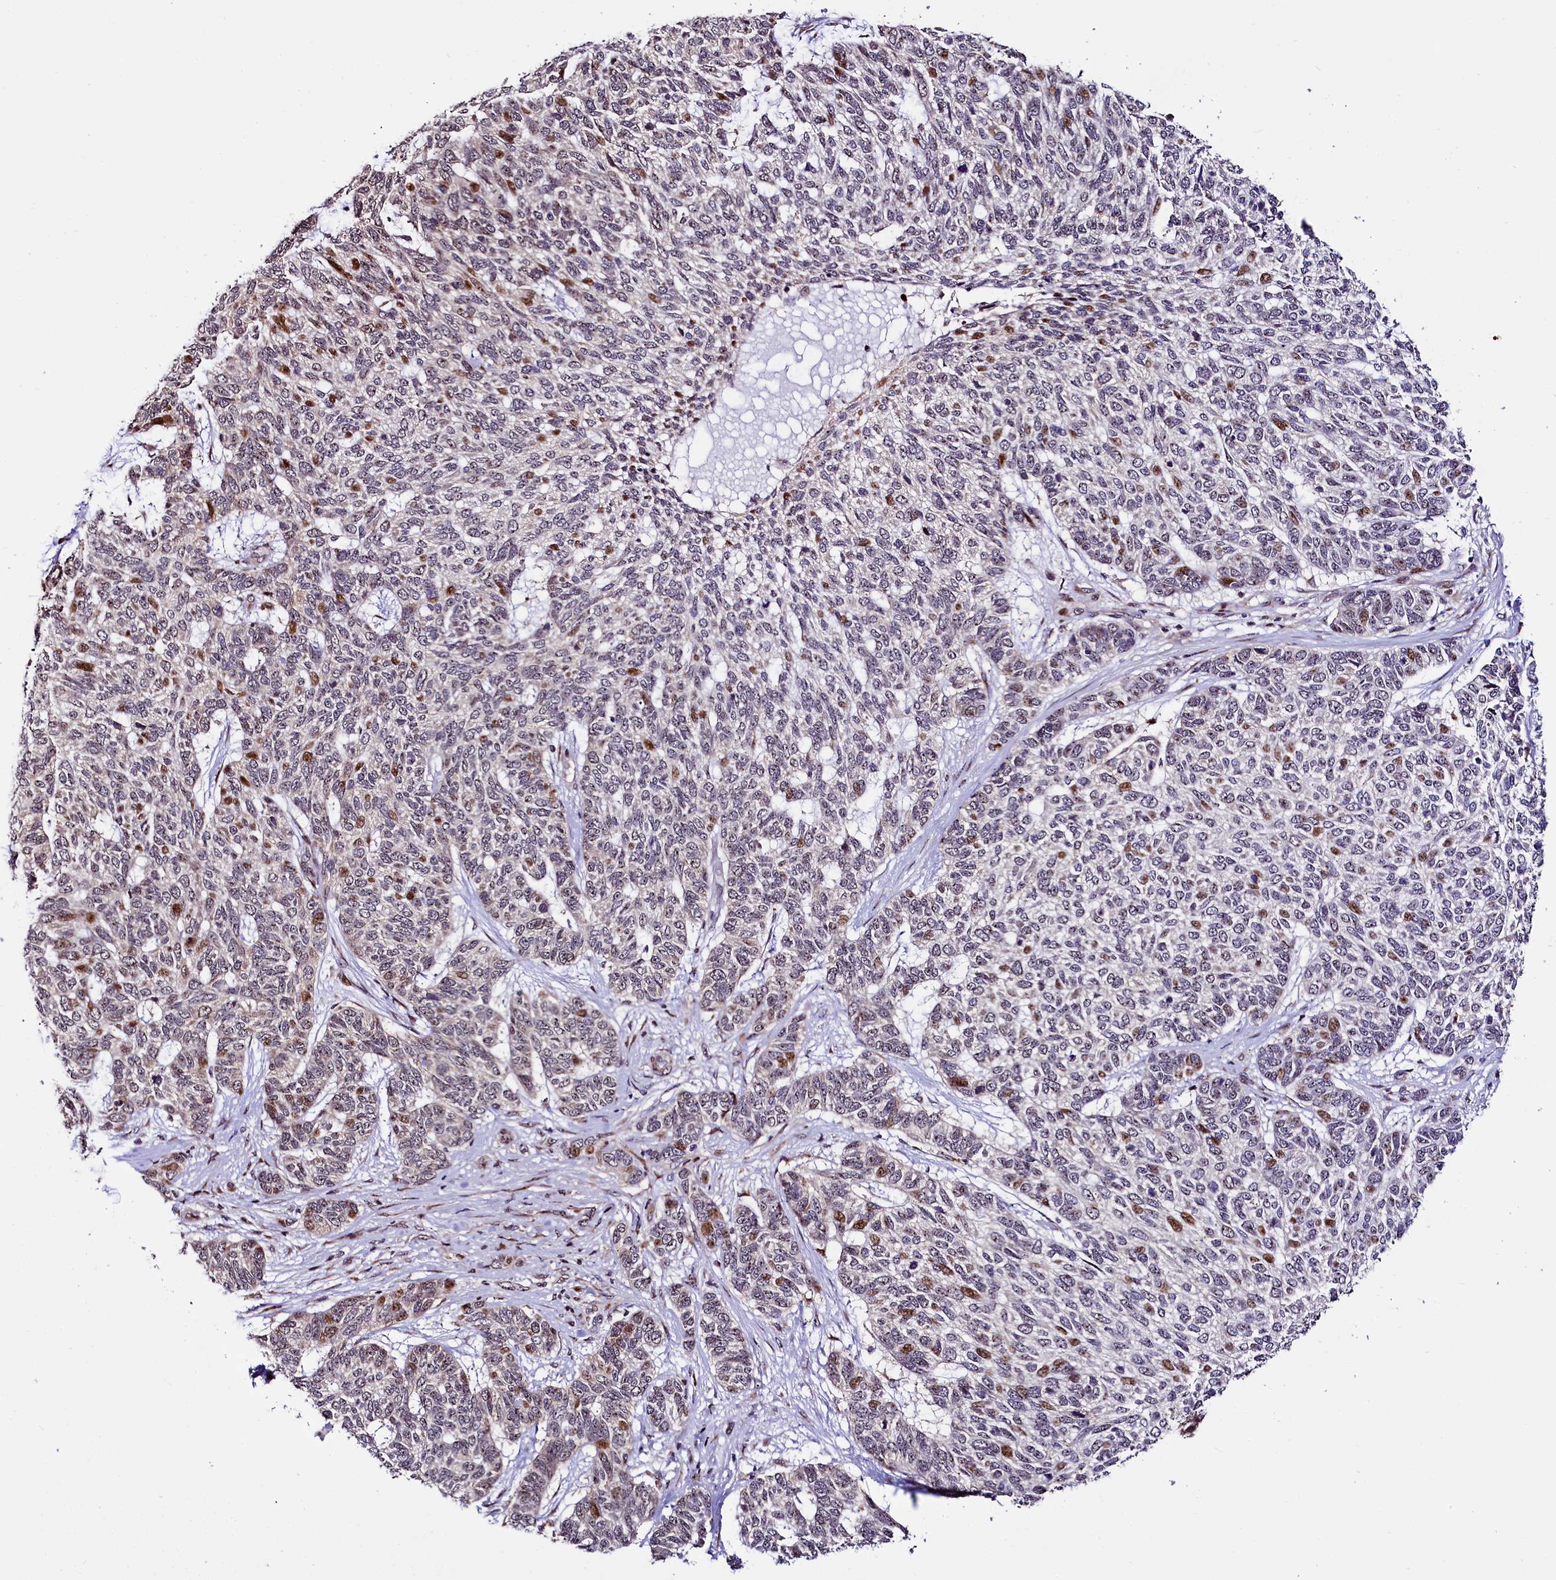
{"staining": {"intensity": "moderate", "quantity": "<25%", "location": "nuclear"}, "tissue": "skin cancer", "cell_type": "Tumor cells", "image_type": "cancer", "snomed": [{"axis": "morphology", "description": "Basal cell carcinoma"}, {"axis": "topography", "description": "Skin"}], "caption": "Human skin basal cell carcinoma stained with a brown dye exhibits moderate nuclear positive staining in about <25% of tumor cells.", "gene": "TRMT112", "patient": {"sex": "female", "age": 65}}